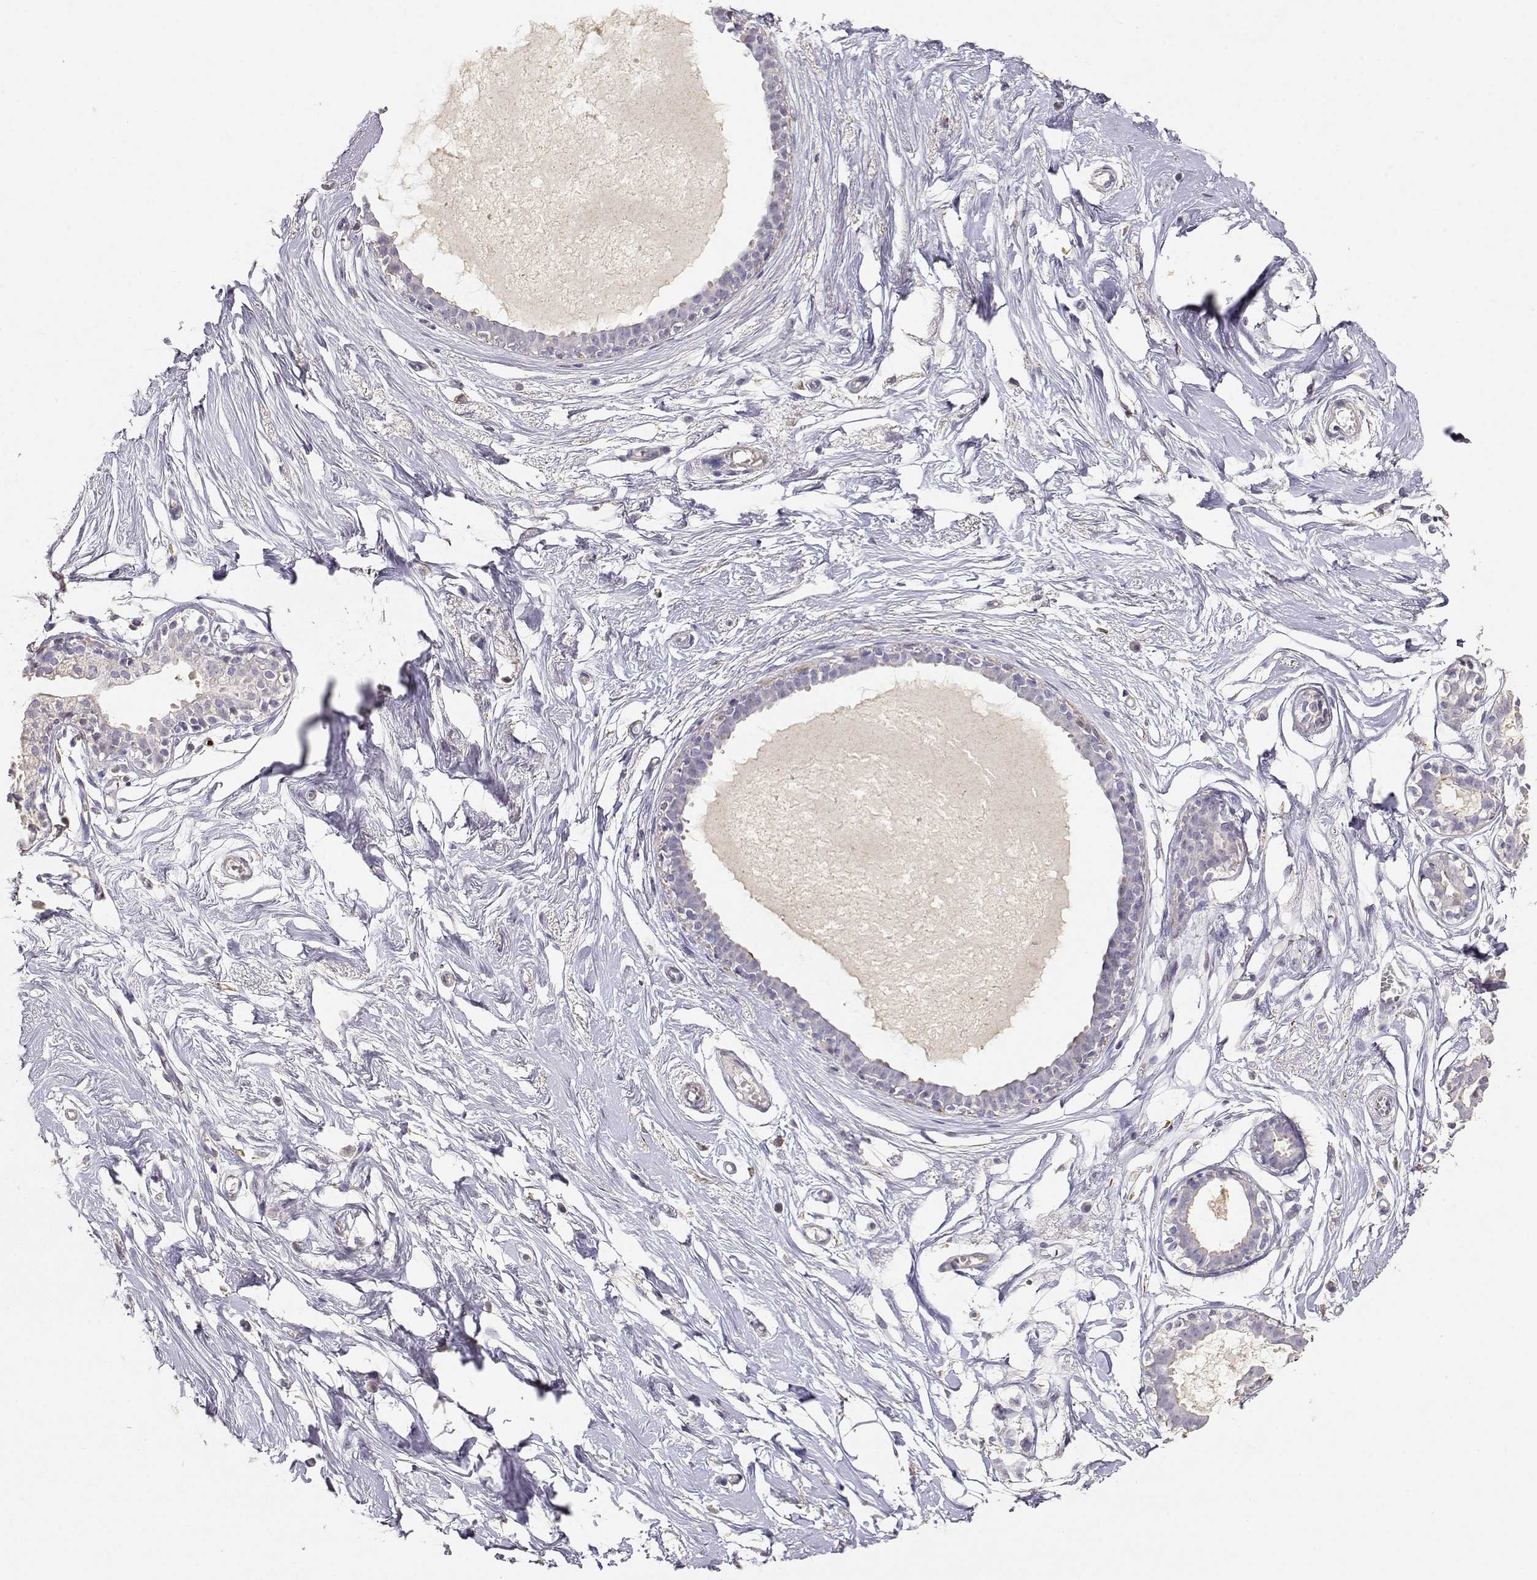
{"staining": {"intensity": "negative", "quantity": "none", "location": "none"}, "tissue": "breast", "cell_type": "Adipocytes", "image_type": "normal", "snomed": [{"axis": "morphology", "description": "Normal tissue, NOS"}, {"axis": "topography", "description": "Breast"}], "caption": "DAB immunohistochemical staining of benign breast demonstrates no significant staining in adipocytes. (DAB immunohistochemistry (IHC) visualized using brightfield microscopy, high magnification).", "gene": "TNFRSF10C", "patient": {"sex": "female", "age": 49}}